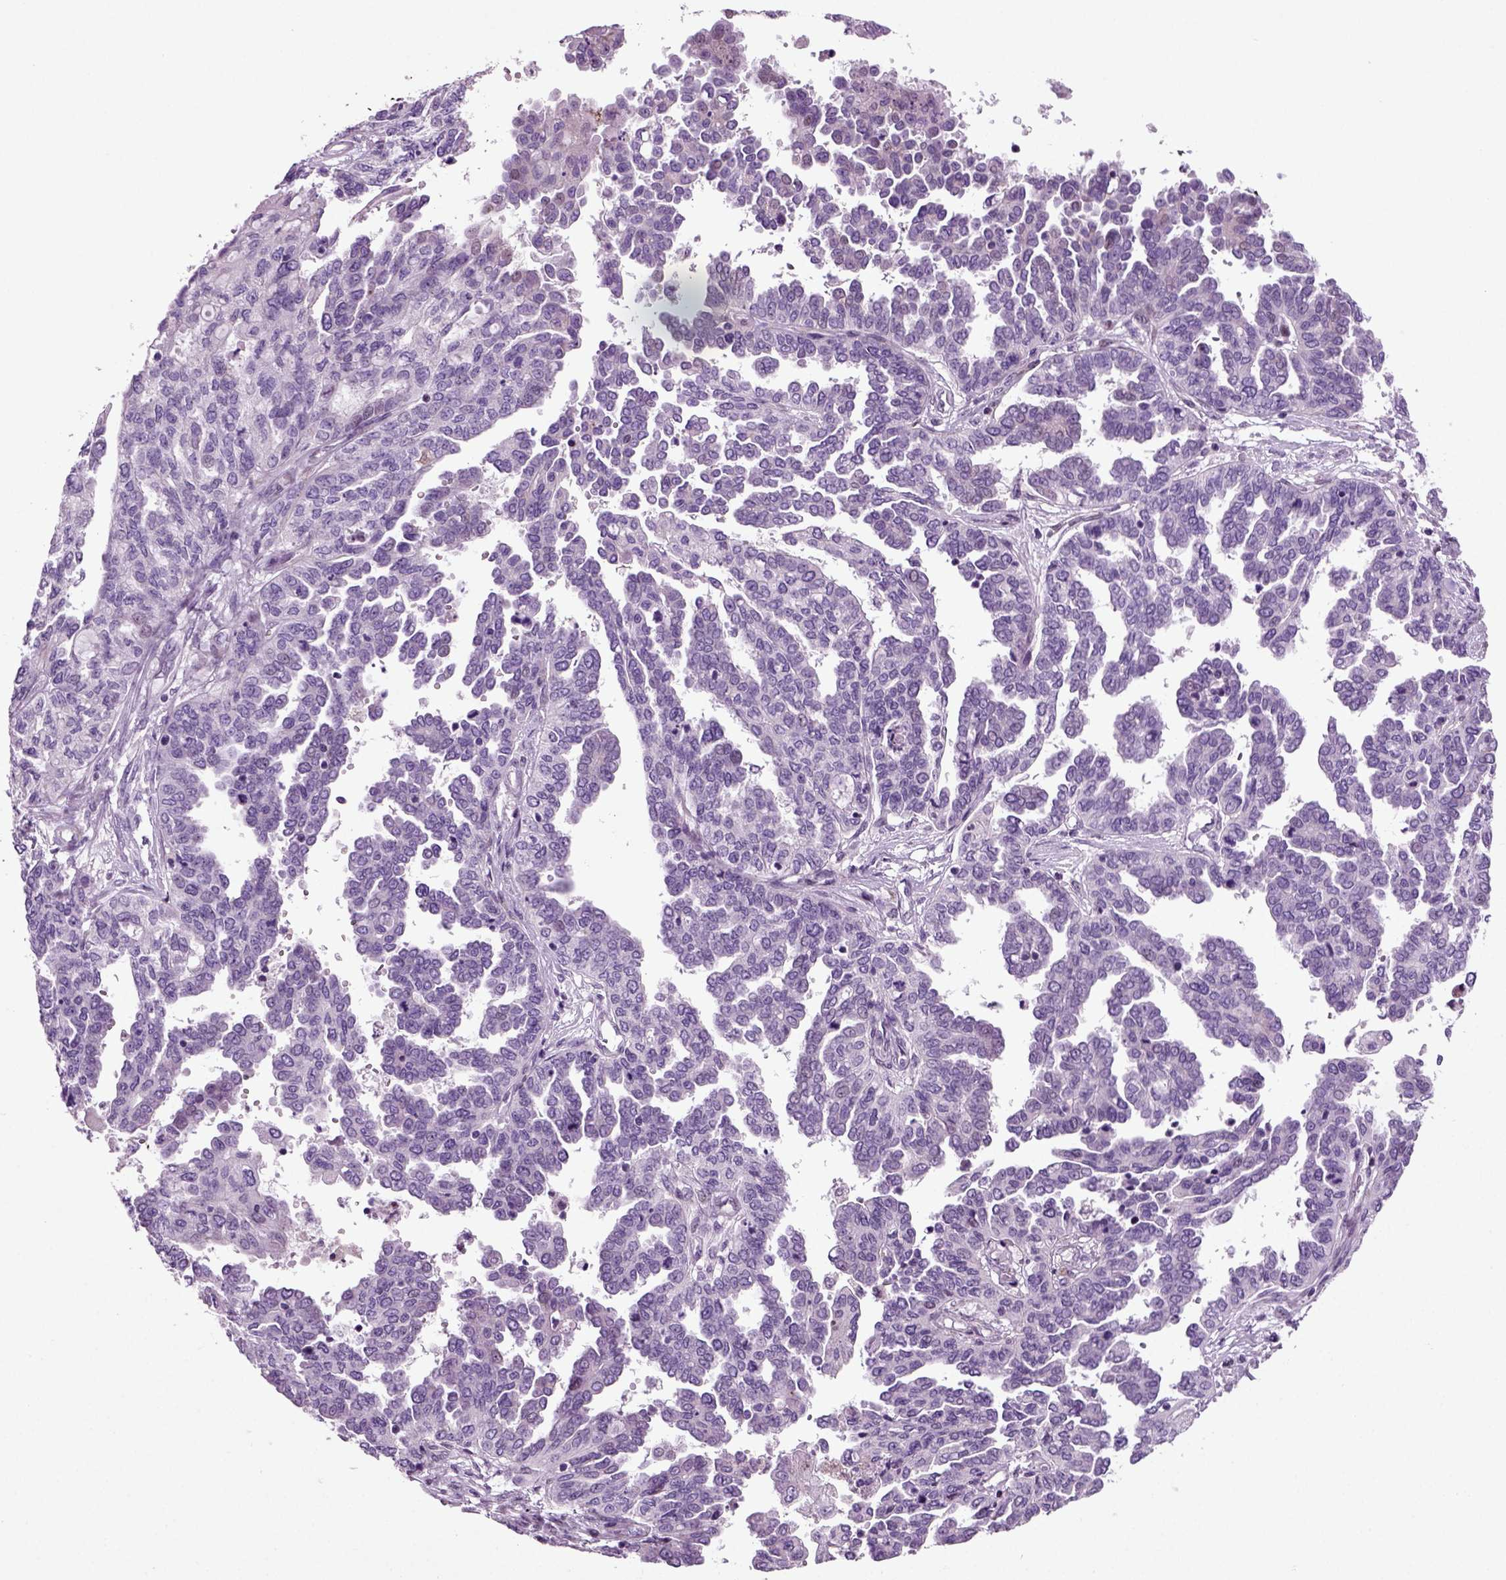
{"staining": {"intensity": "negative", "quantity": "none", "location": "none"}, "tissue": "ovarian cancer", "cell_type": "Tumor cells", "image_type": "cancer", "snomed": [{"axis": "morphology", "description": "Cystadenocarcinoma, serous, NOS"}, {"axis": "topography", "description": "Ovary"}], "caption": "Immunohistochemical staining of ovarian serous cystadenocarcinoma displays no significant positivity in tumor cells. Nuclei are stained in blue.", "gene": "ARID3A", "patient": {"sex": "female", "age": 53}}